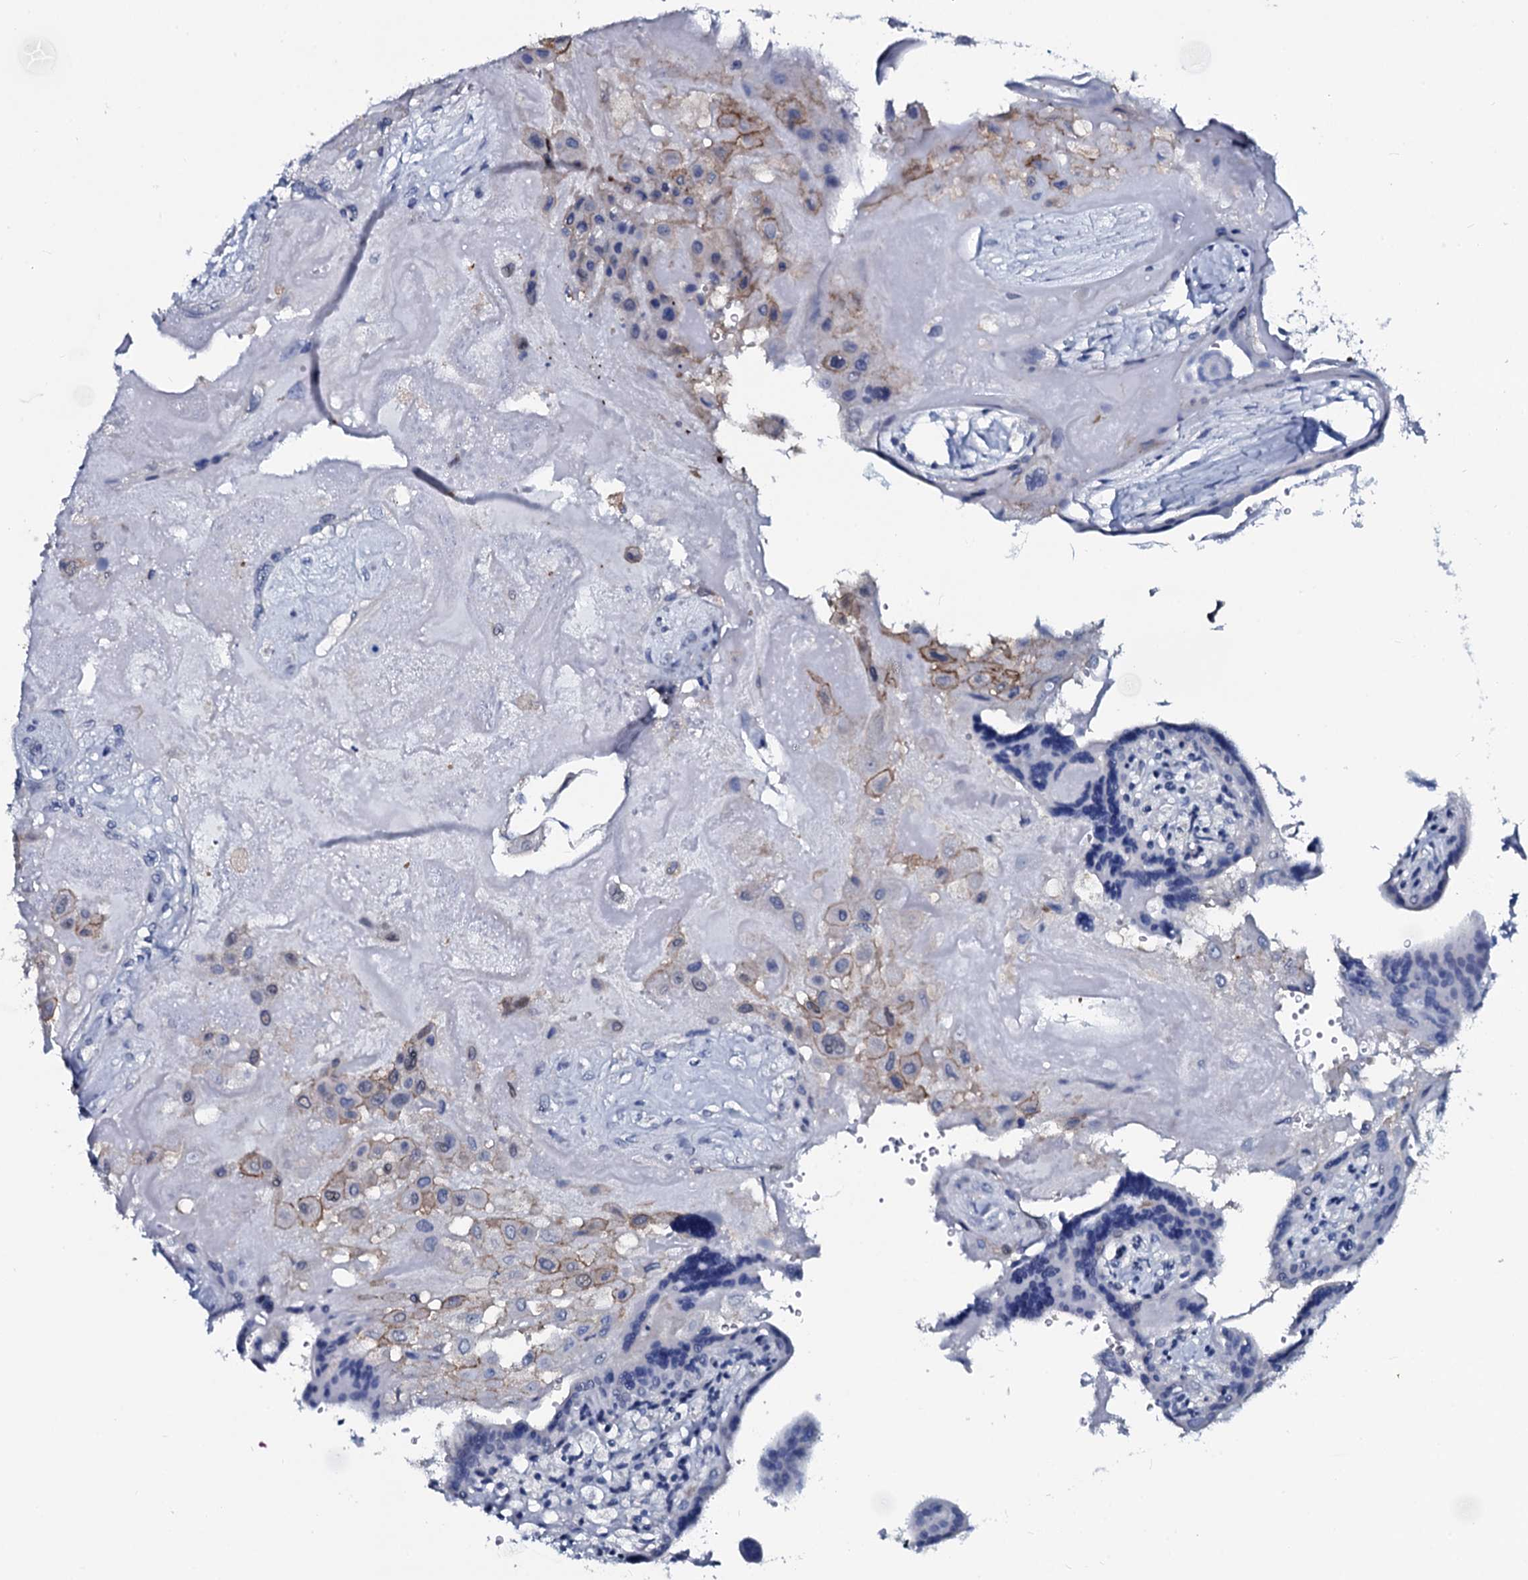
{"staining": {"intensity": "moderate", "quantity": "<25%", "location": "cytoplasmic/membranous"}, "tissue": "placenta", "cell_type": "Trophoblastic cells", "image_type": "normal", "snomed": [{"axis": "morphology", "description": "Normal tissue, NOS"}, {"axis": "topography", "description": "Placenta"}], "caption": "There is low levels of moderate cytoplasmic/membranous positivity in trophoblastic cells of benign placenta, as demonstrated by immunohistochemical staining (brown color).", "gene": "SLC4A7", "patient": {"sex": "female", "age": 37}}